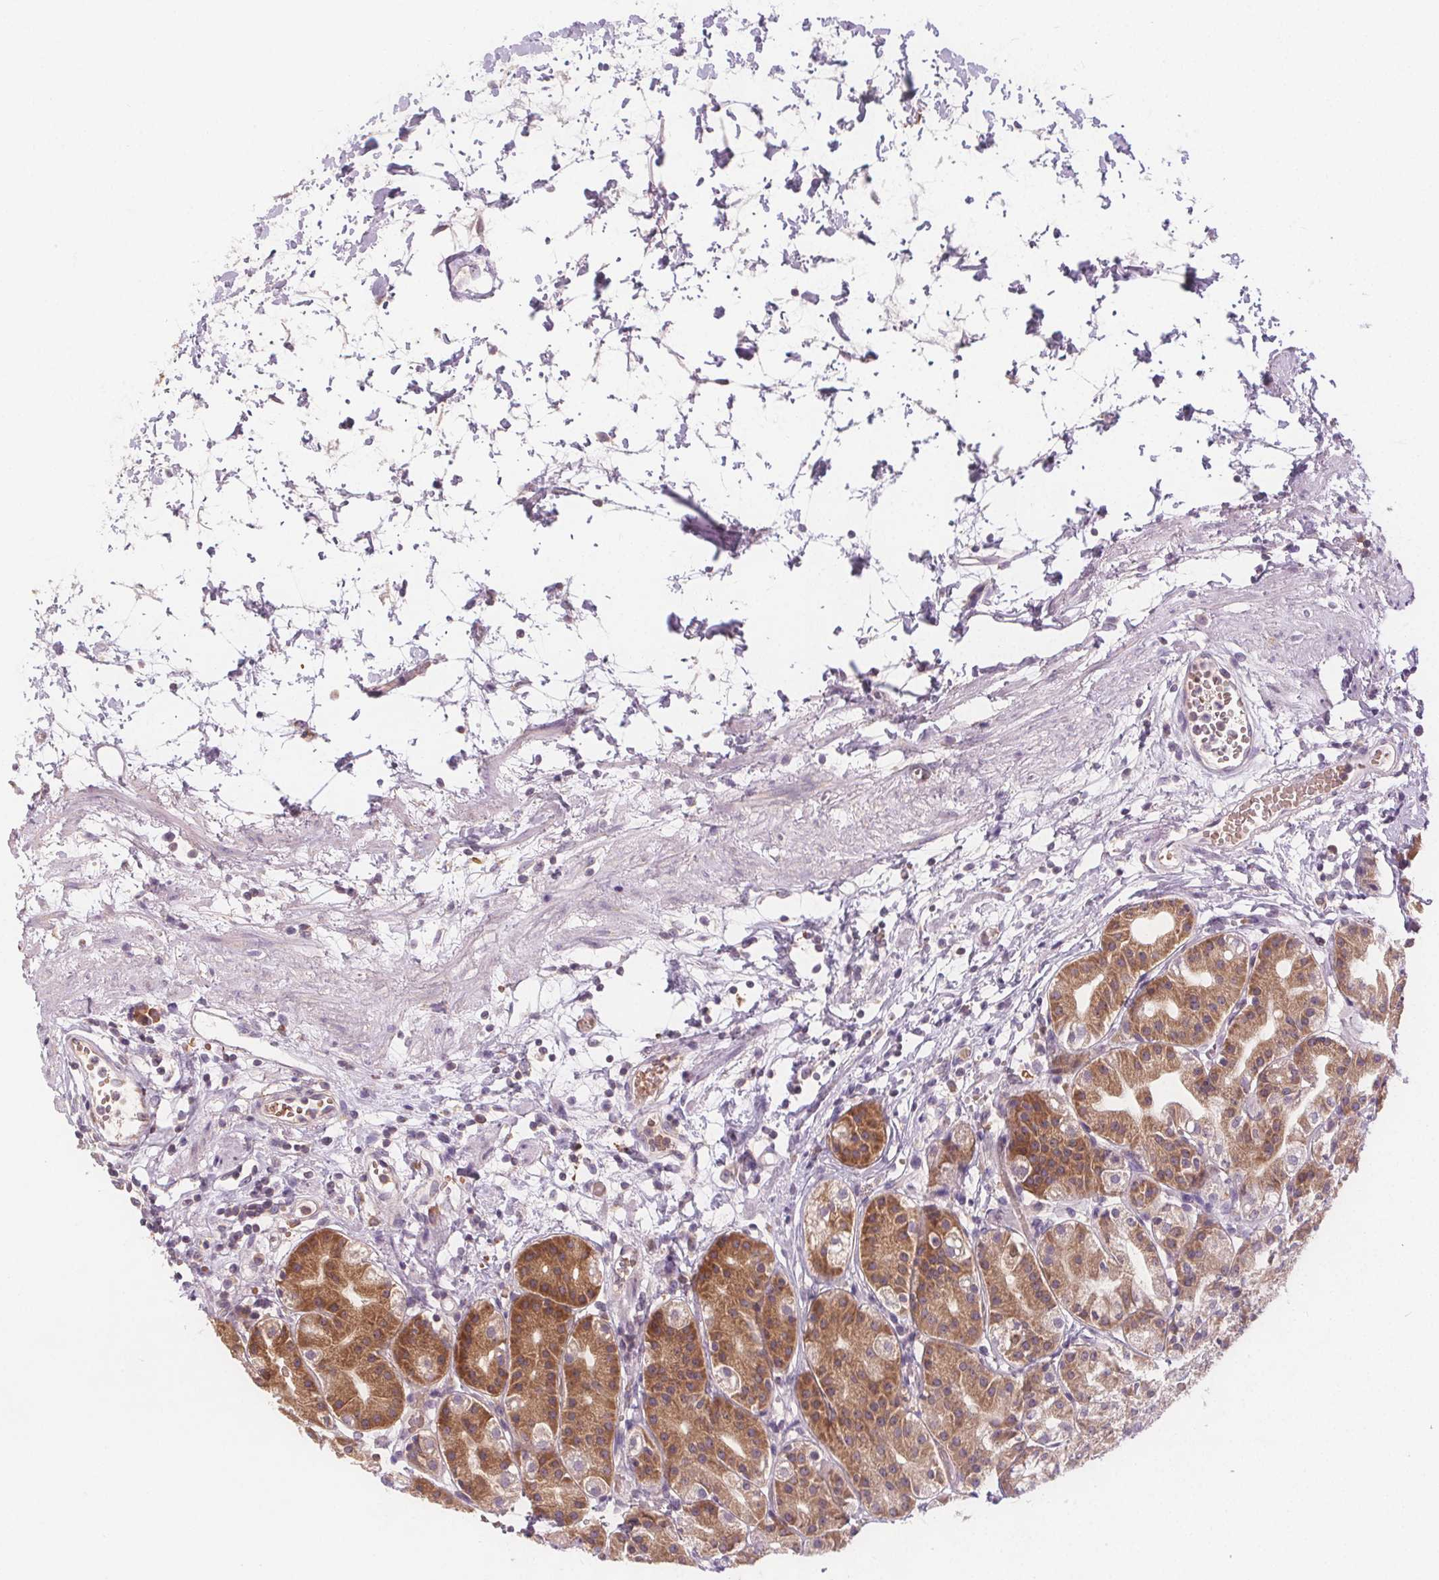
{"staining": {"intensity": "moderate", "quantity": ">75%", "location": "cytoplasmic/membranous"}, "tissue": "stomach", "cell_type": "Glandular cells", "image_type": "normal", "snomed": [{"axis": "morphology", "description": "Normal tissue, NOS"}, {"axis": "topography", "description": "Skeletal muscle"}, {"axis": "topography", "description": "Stomach"}], "caption": "Glandular cells reveal medium levels of moderate cytoplasmic/membranous positivity in approximately >75% of cells in benign human stomach.", "gene": "EIF3D", "patient": {"sex": "female", "age": 57}}